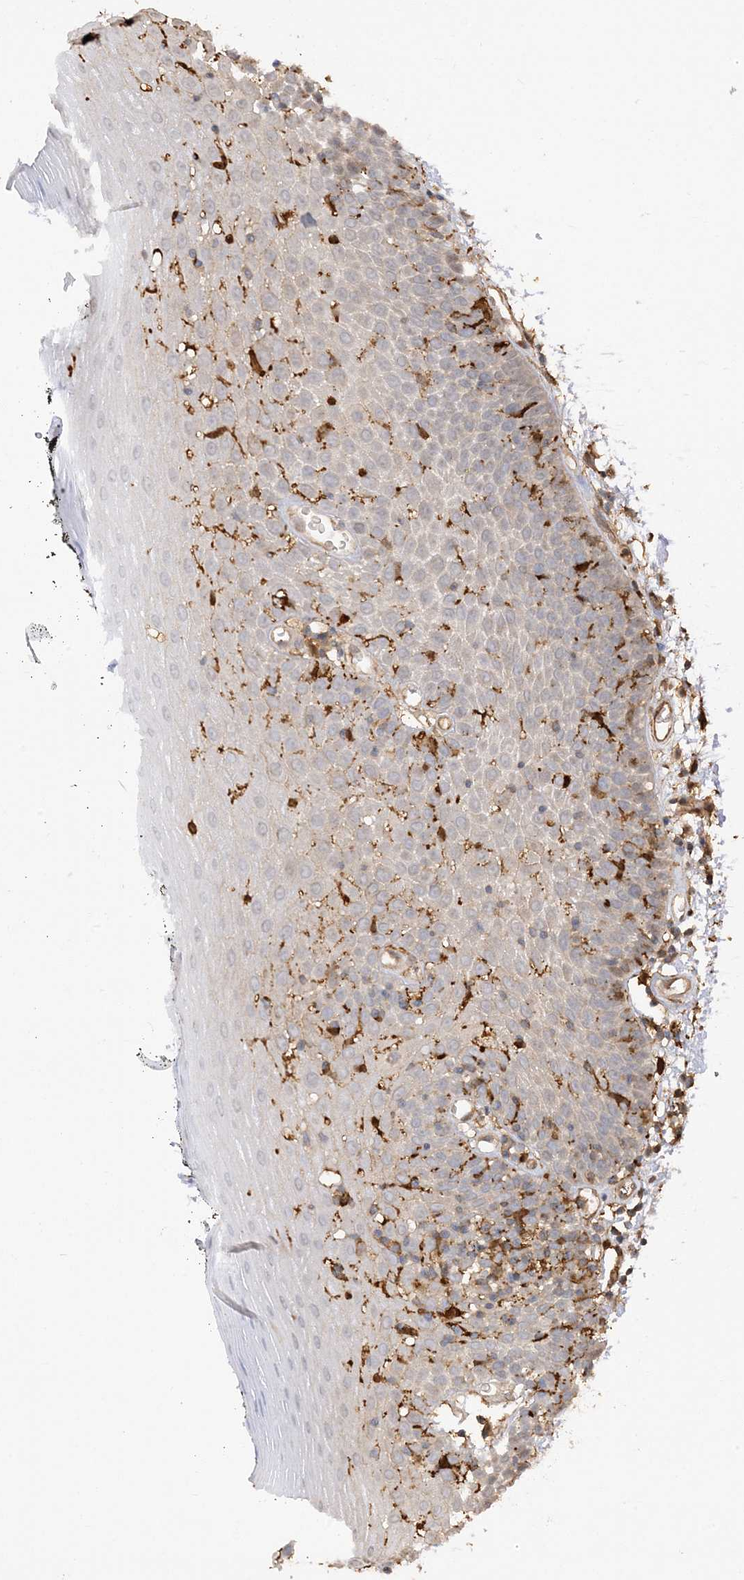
{"staining": {"intensity": "strong", "quantity": "<25%", "location": "cytoplasmic/membranous"}, "tissue": "oral mucosa", "cell_type": "Squamous epithelial cells", "image_type": "normal", "snomed": [{"axis": "morphology", "description": "Normal tissue, NOS"}, {"axis": "topography", "description": "Oral tissue"}], "caption": "Immunohistochemistry (IHC) staining of benign oral mucosa, which shows medium levels of strong cytoplasmic/membranous staining in about <25% of squamous epithelial cells indicating strong cytoplasmic/membranous protein positivity. The staining was performed using DAB (3,3'-diaminobenzidine) (brown) for protein detection and nuclei were counterstained in hematoxylin (blue).", "gene": "PHACTR2", "patient": {"sex": "male", "age": 74}}